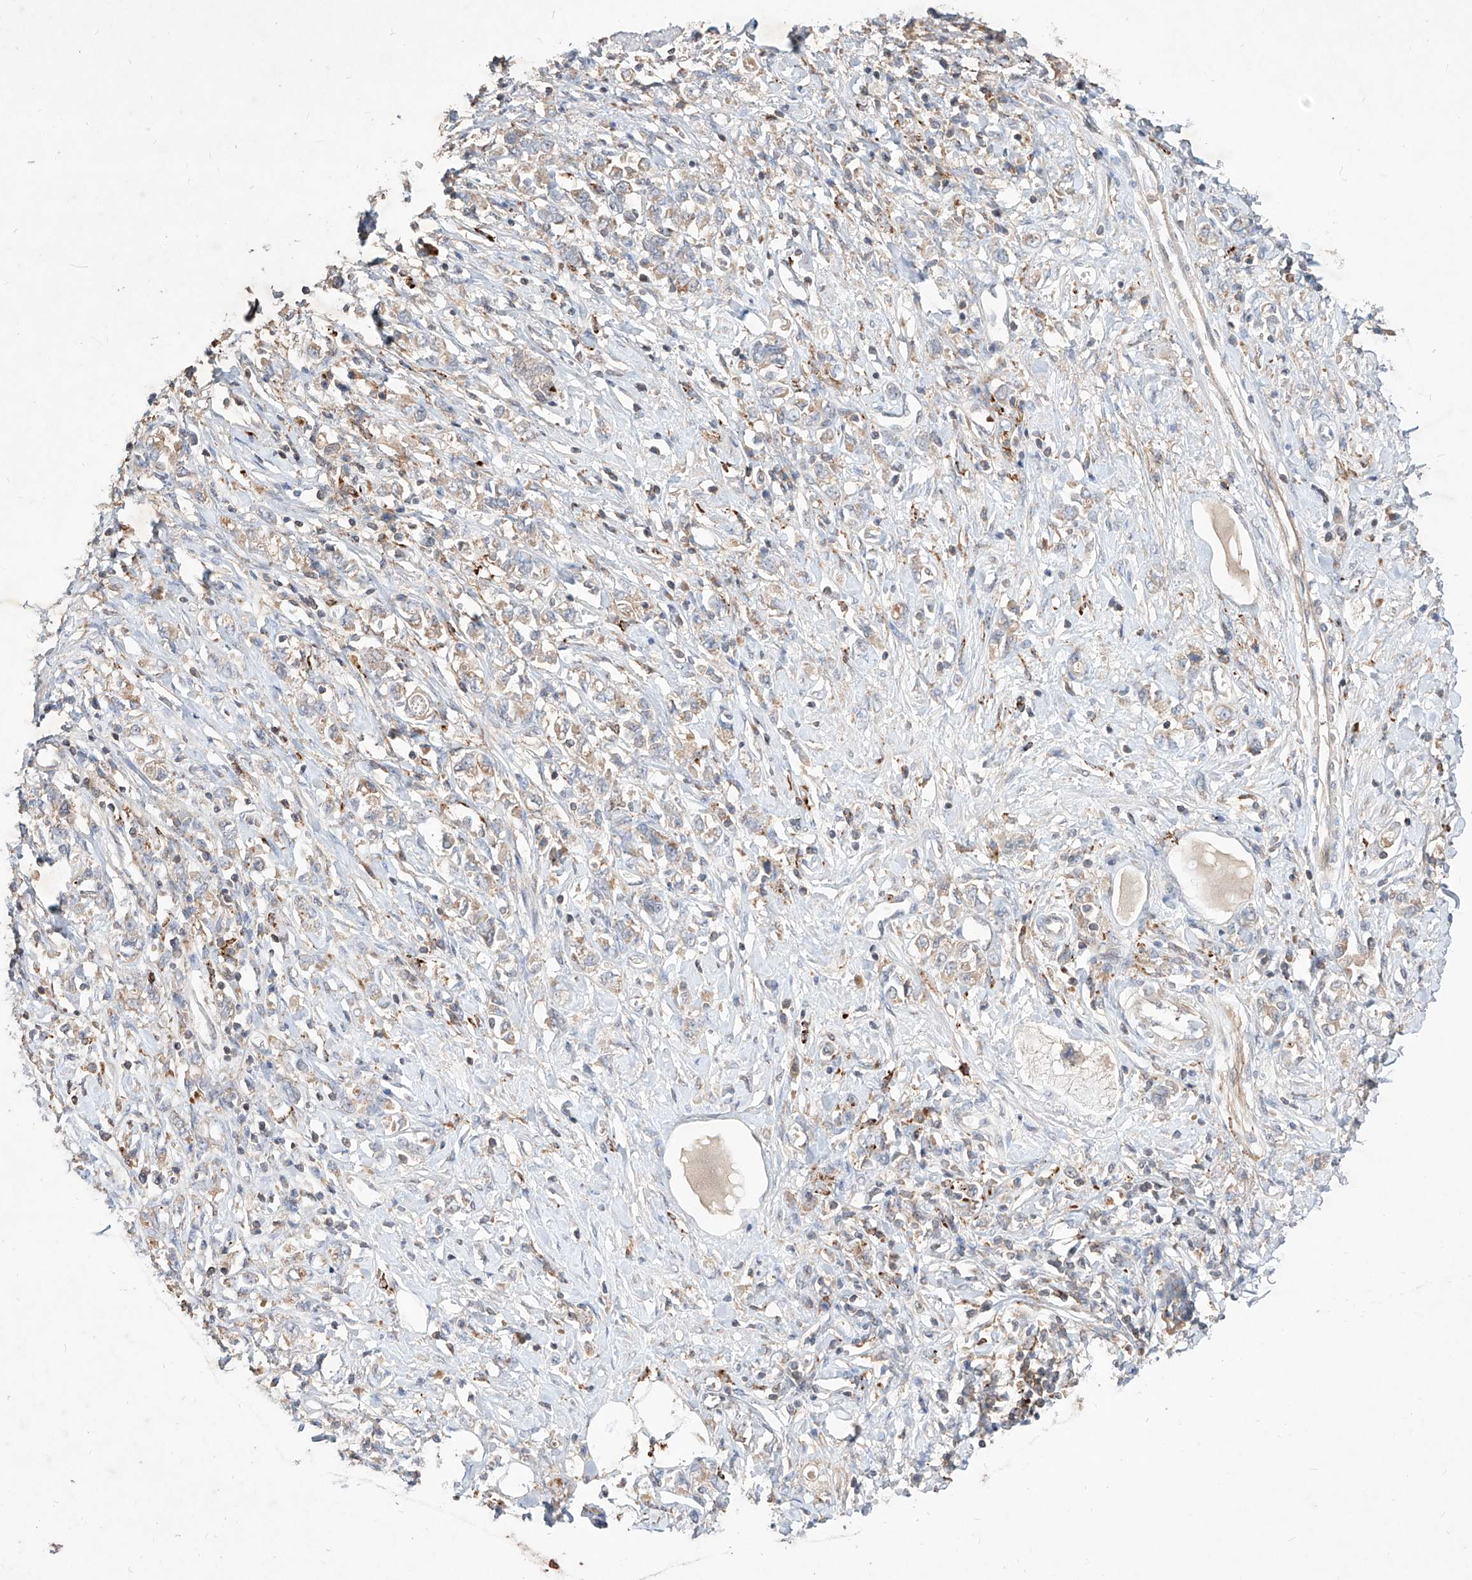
{"staining": {"intensity": "weak", "quantity": "25%-75%", "location": "cytoplasmic/membranous"}, "tissue": "stomach cancer", "cell_type": "Tumor cells", "image_type": "cancer", "snomed": [{"axis": "morphology", "description": "Adenocarcinoma, NOS"}, {"axis": "topography", "description": "Stomach"}], "caption": "Human stomach cancer stained for a protein (brown) demonstrates weak cytoplasmic/membranous positive expression in about 25%-75% of tumor cells.", "gene": "TSNAX", "patient": {"sex": "female", "age": 76}}